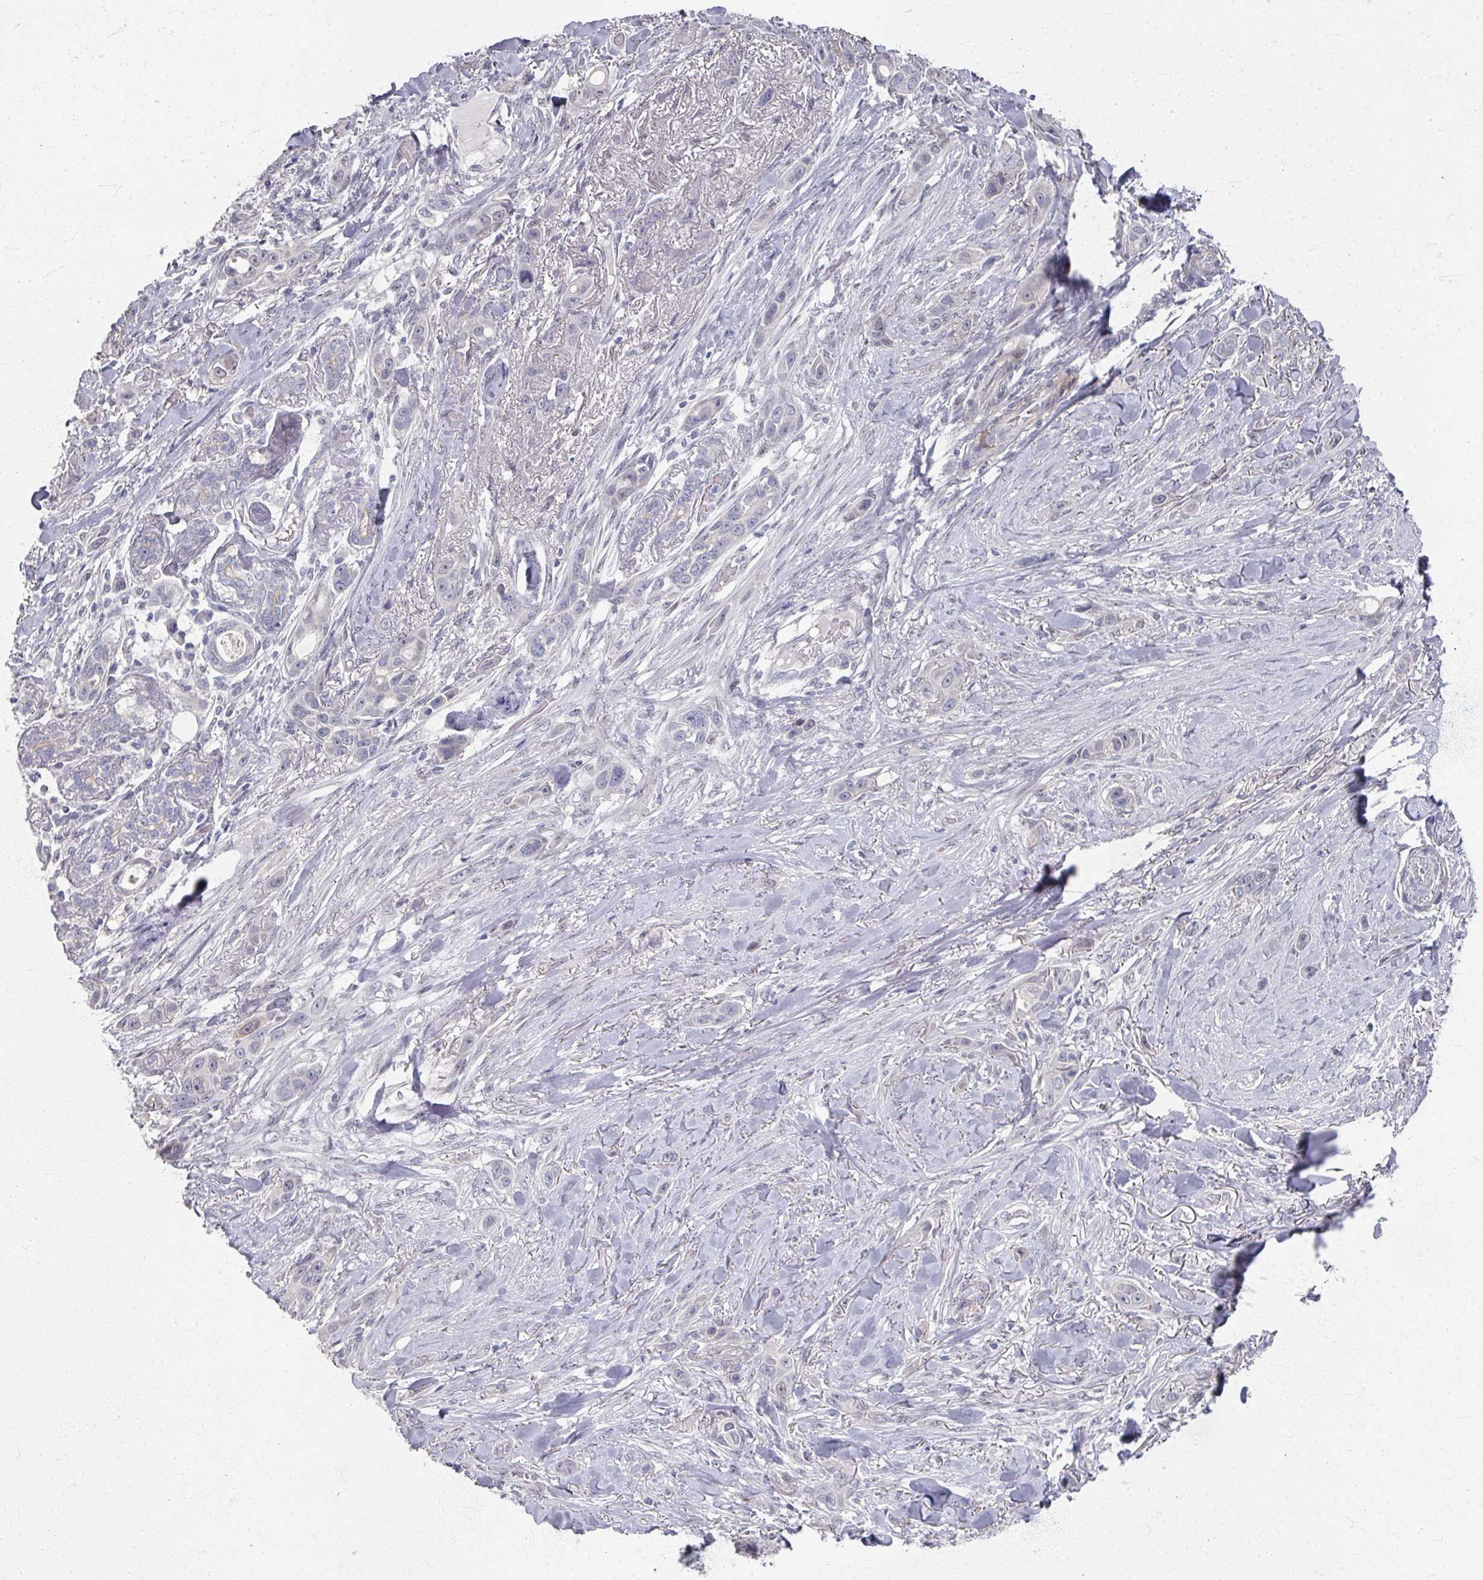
{"staining": {"intensity": "negative", "quantity": "none", "location": "none"}, "tissue": "skin cancer", "cell_type": "Tumor cells", "image_type": "cancer", "snomed": [{"axis": "morphology", "description": "Squamous cell carcinoma, NOS"}, {"axis": "topography", "description": "Skin"}], "caption": "Protein analysis of skin cancer (squamous cell carcinoma) reveals no significant expression in tumor cells.", "gene": "TTYH3", "patient": {"sex": "female", "age": 69}}